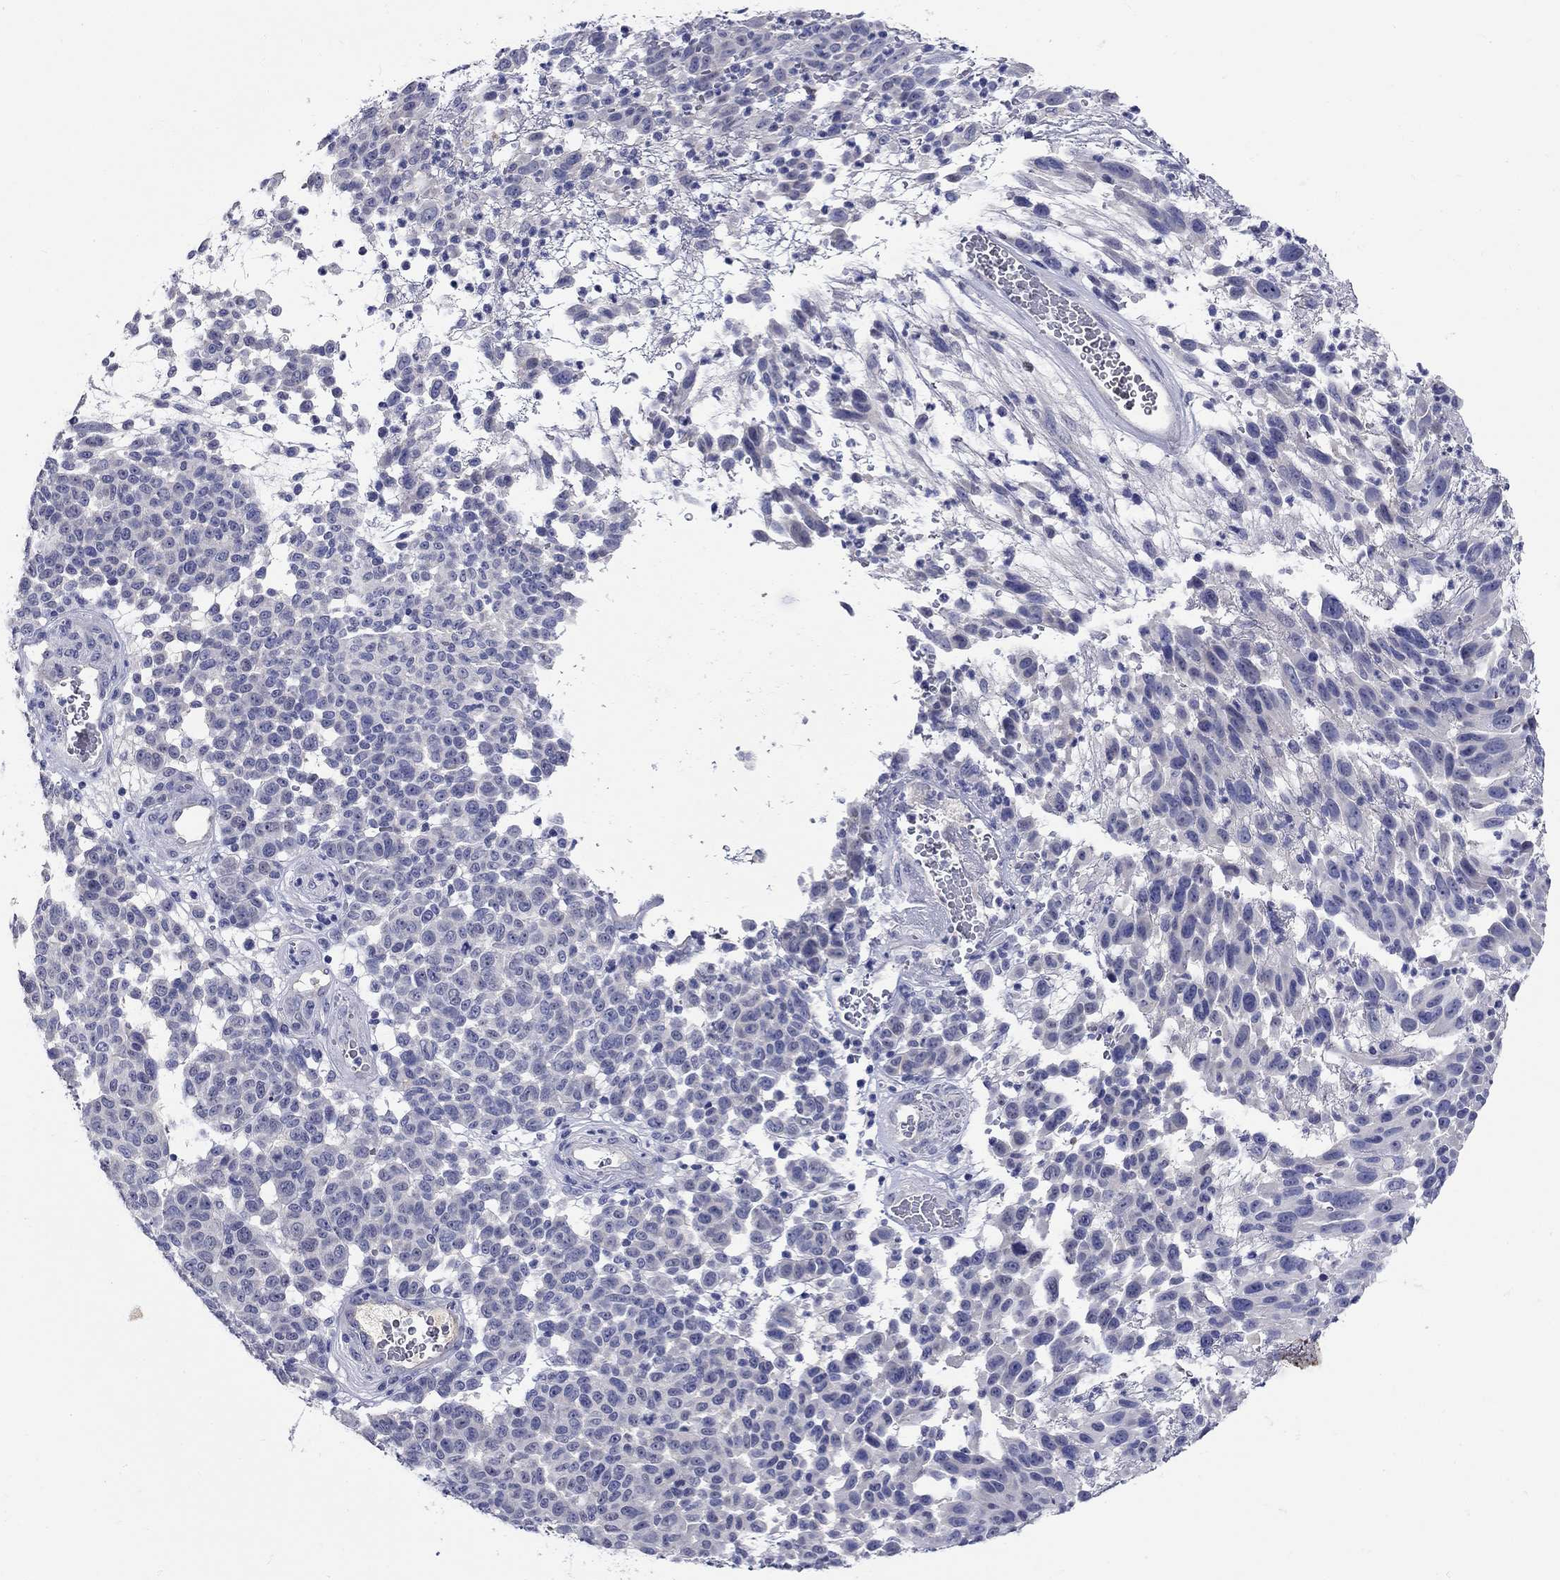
{"staining": {"intensity": "negative", "quantity": "none", "location": "none"}, "tissue": "melanoma", "cell_type": "Tumor cells", "image_type": "cancer", "snomed": [{"axis": "morphology", "description": "Malignant melanoma, NOS"}, {"axis": "topography", "description": "Skin"}], "caption": "Malignant melanoma was stained to show a protein in brown. There is no significant staining in tumor cells.", "gene": "SLC30A3", "patient": {"sex": "male", "age": 59}}